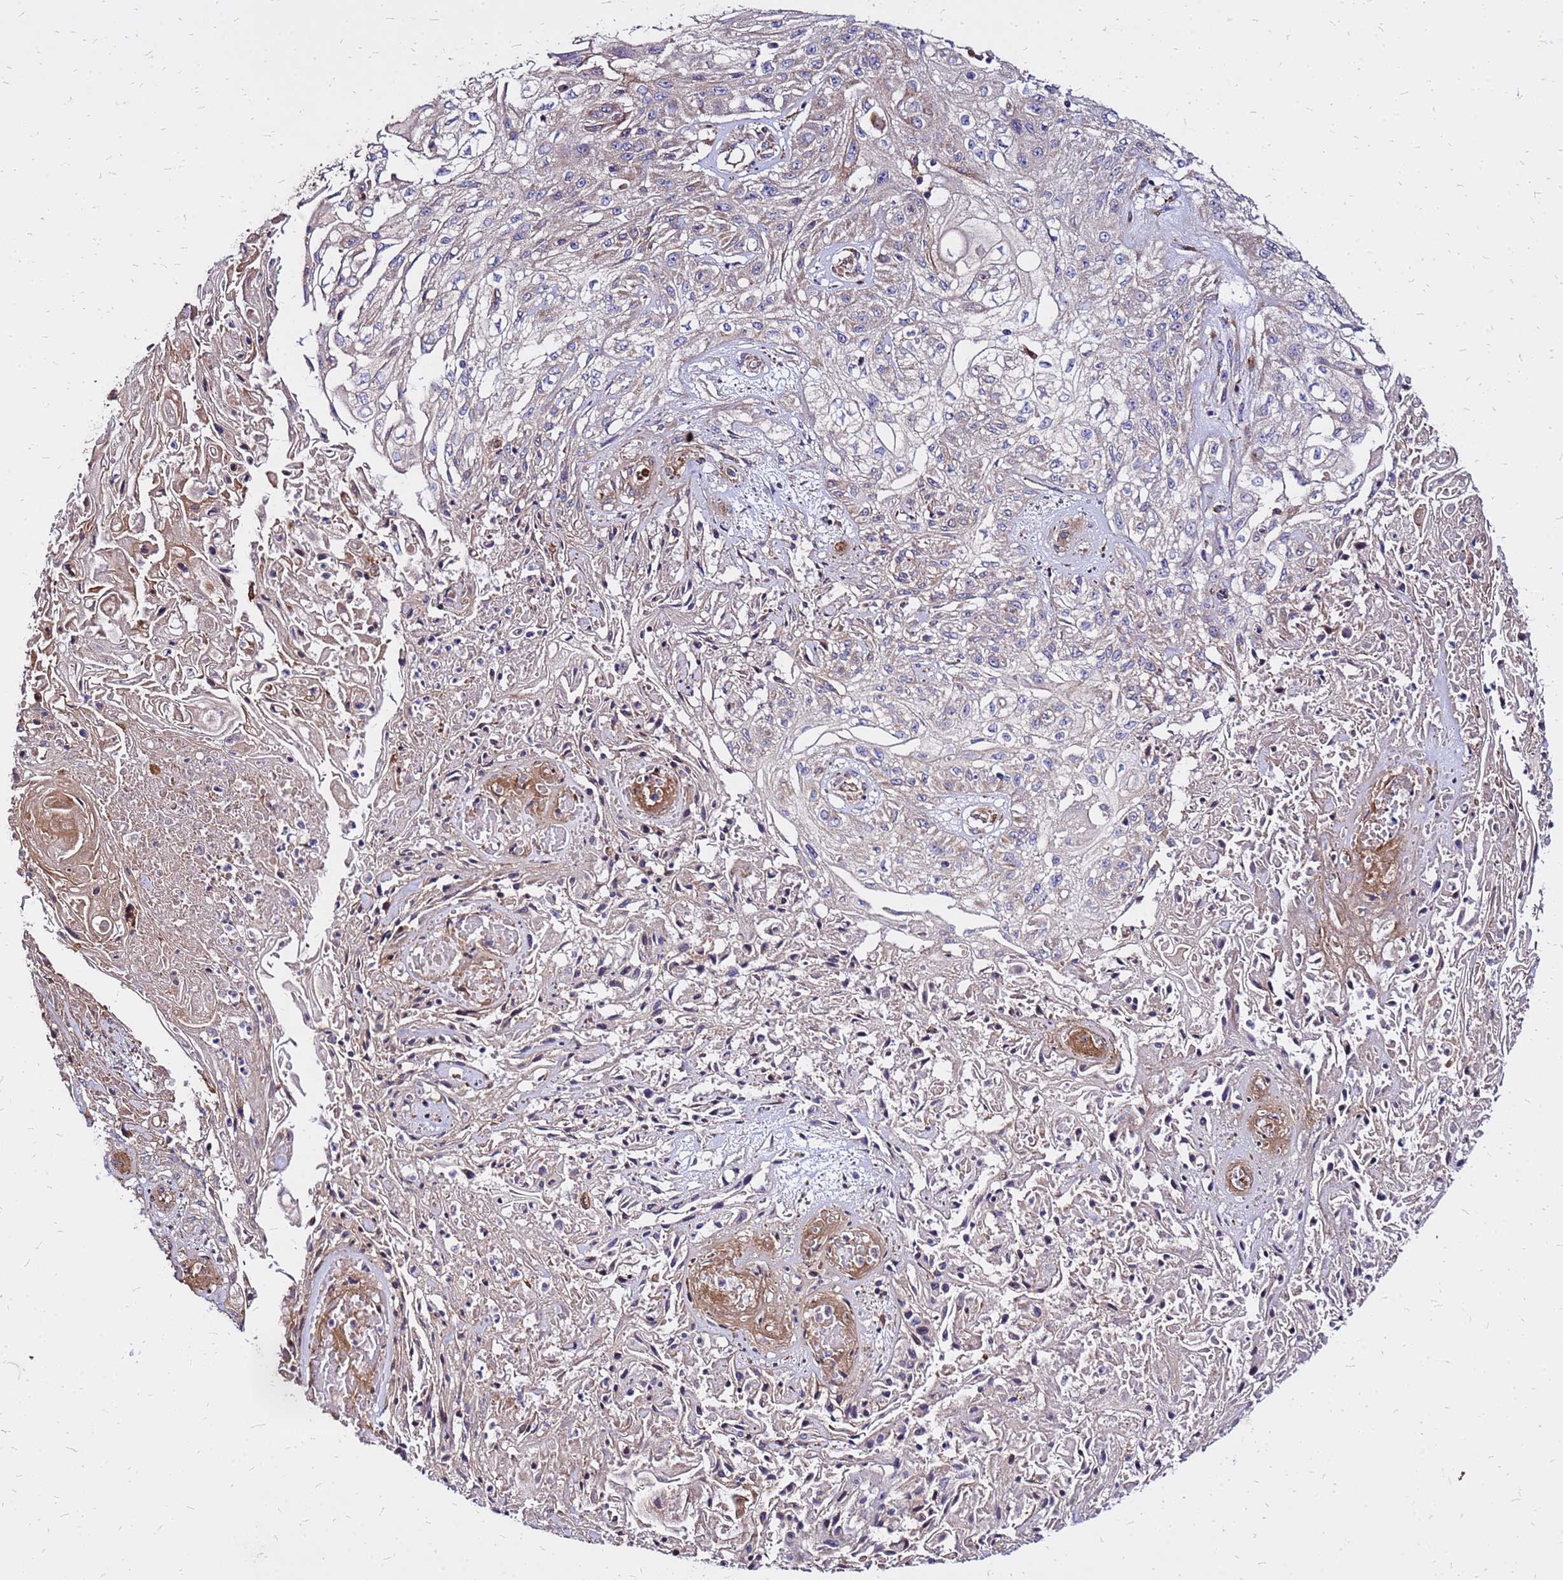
{"staining": {"intensity": "moderate", "quantity": "<25%", "location": "cytoplasmic/membranous"}, "tissue": "skin cancer", "cell_type": "Tumor cells", "image_type": "cancer", "snomed": [{"axis": "morphology", "description": "Squamous cell carcinoma, NOS"}, {"axis": "morphology", "description": "Squamous cell carcinoma, metastatic, NOS"}, {"axis": "topography", "description": "Skin"}, {"axis": "topography", "description": "Lymph node"}], "caption": "Skin squamous cell carcinoma tissue exhibits moderate cytoplasmic/membranous staining in about <25% of tumor cells, visualized by immunohistochemistry.", "gene": "VMO1", "patient": {"sex": "male", "age": 75}}